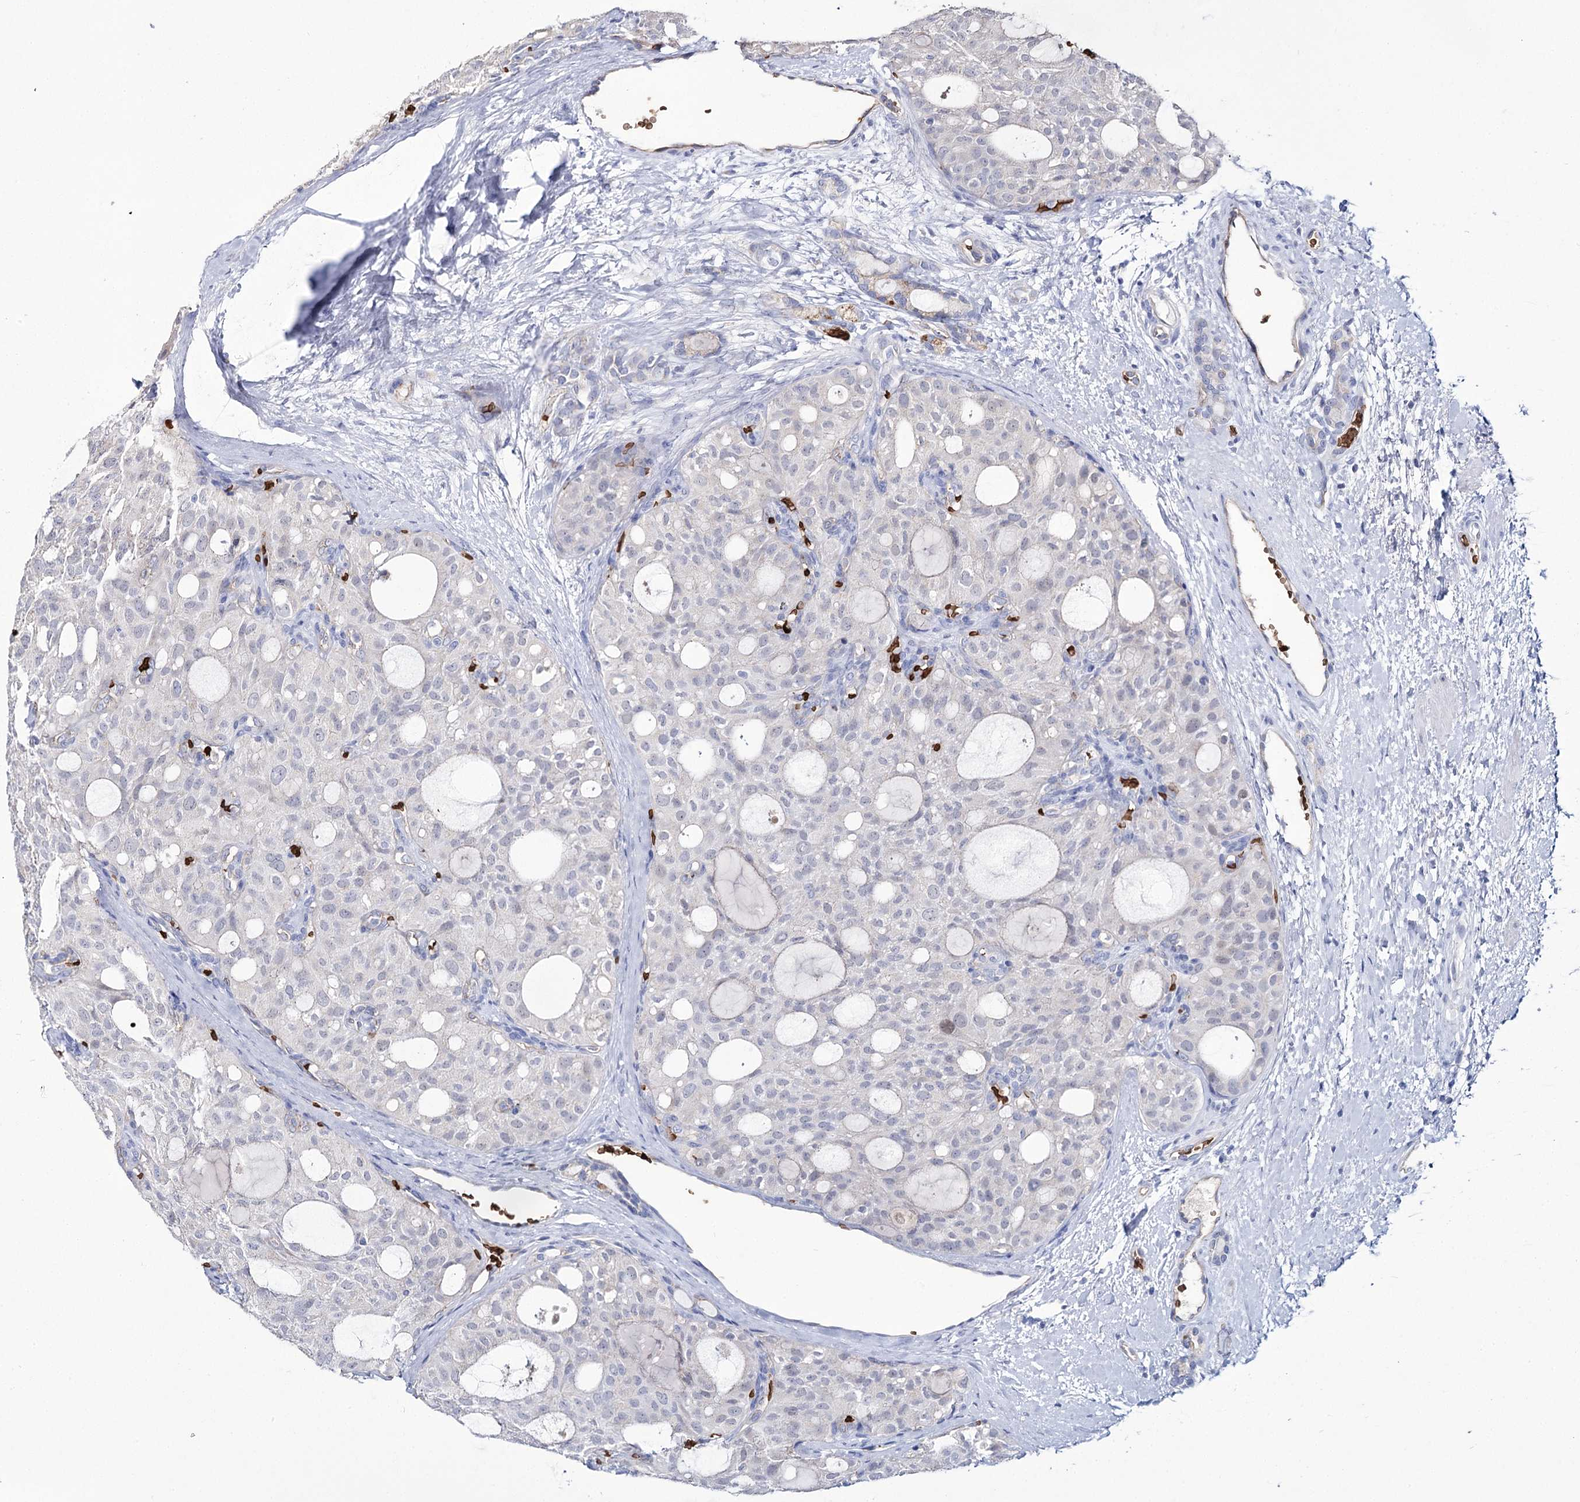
{"staining": {"intensity": "negative", "quantity": "none", "location": "none"}, "tissue": "thyroid cancer", "cell_type": "Tumor cells", "image_type": "cancer", "snomed": [{"axis": "morphology", "description": "Follicular adenoma carcinoma, NOS"}, {"axis": "topography", "description": "Thyroid gland"}], "caption": "The photomicrograph reveals no staining of tumor cells in thyroid cancer (follicular adenoma carcinoma).", "gene": "GBF1", "patient": {"sex": "male", "age": 75}}